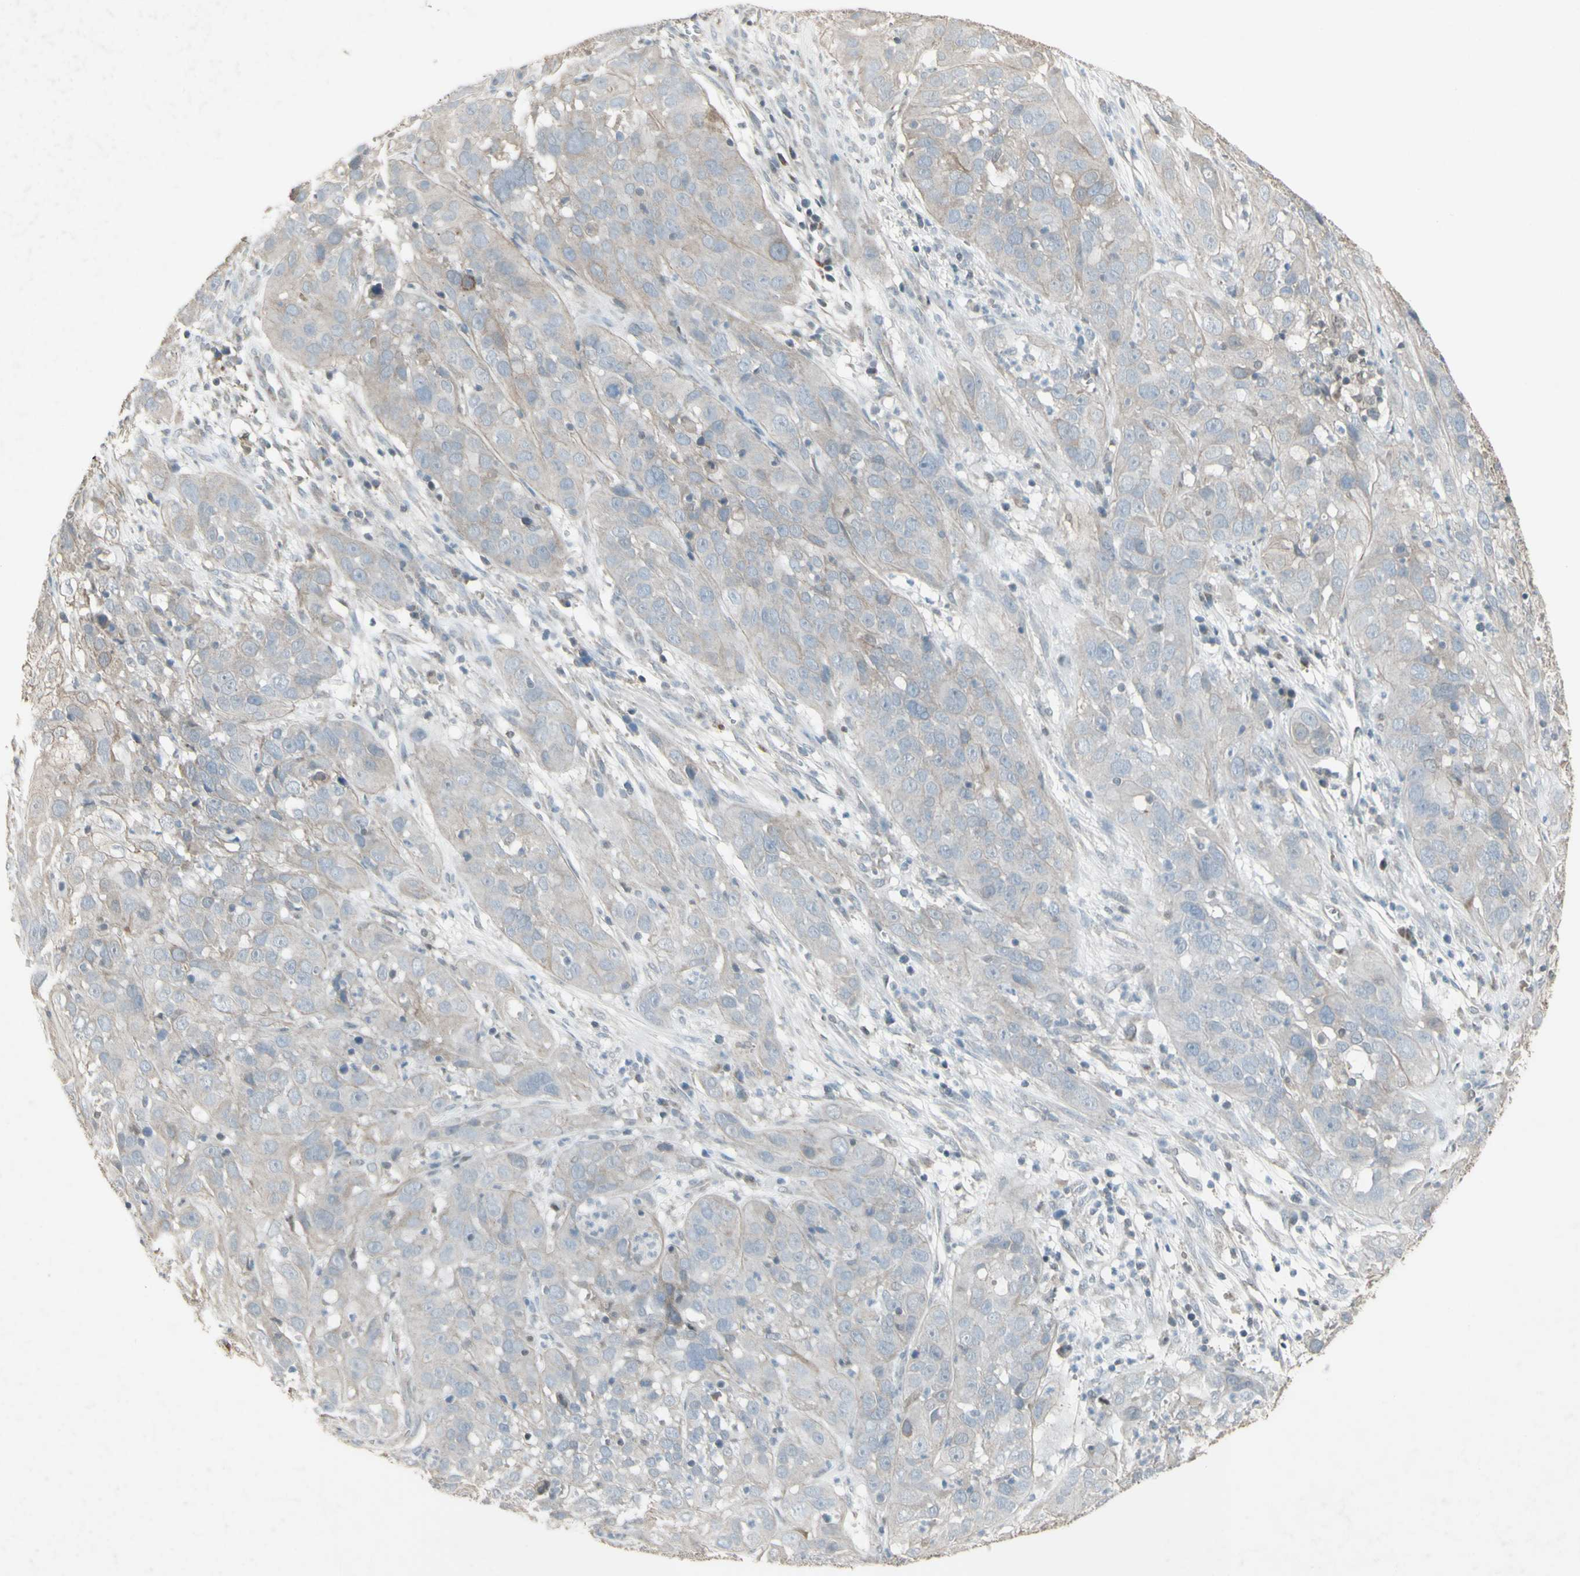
{"staining": {"intensity": "negative", "quantity": "none", "location": "none"}, "tissue": "cervical cancer", "cell_type": "Tumor cells", "image_type": "cancer", "snomed": [{"axis": "morphology", "description": "Squamous cell carcinoma, NOS"}, {"axis": "topography", "description": "Cervix"}], "caption": "There is no significant positivity in tumor cells of cervical cancer.", "gene": "FXYD3", "patient": {"sex": "female", "age": 32}}